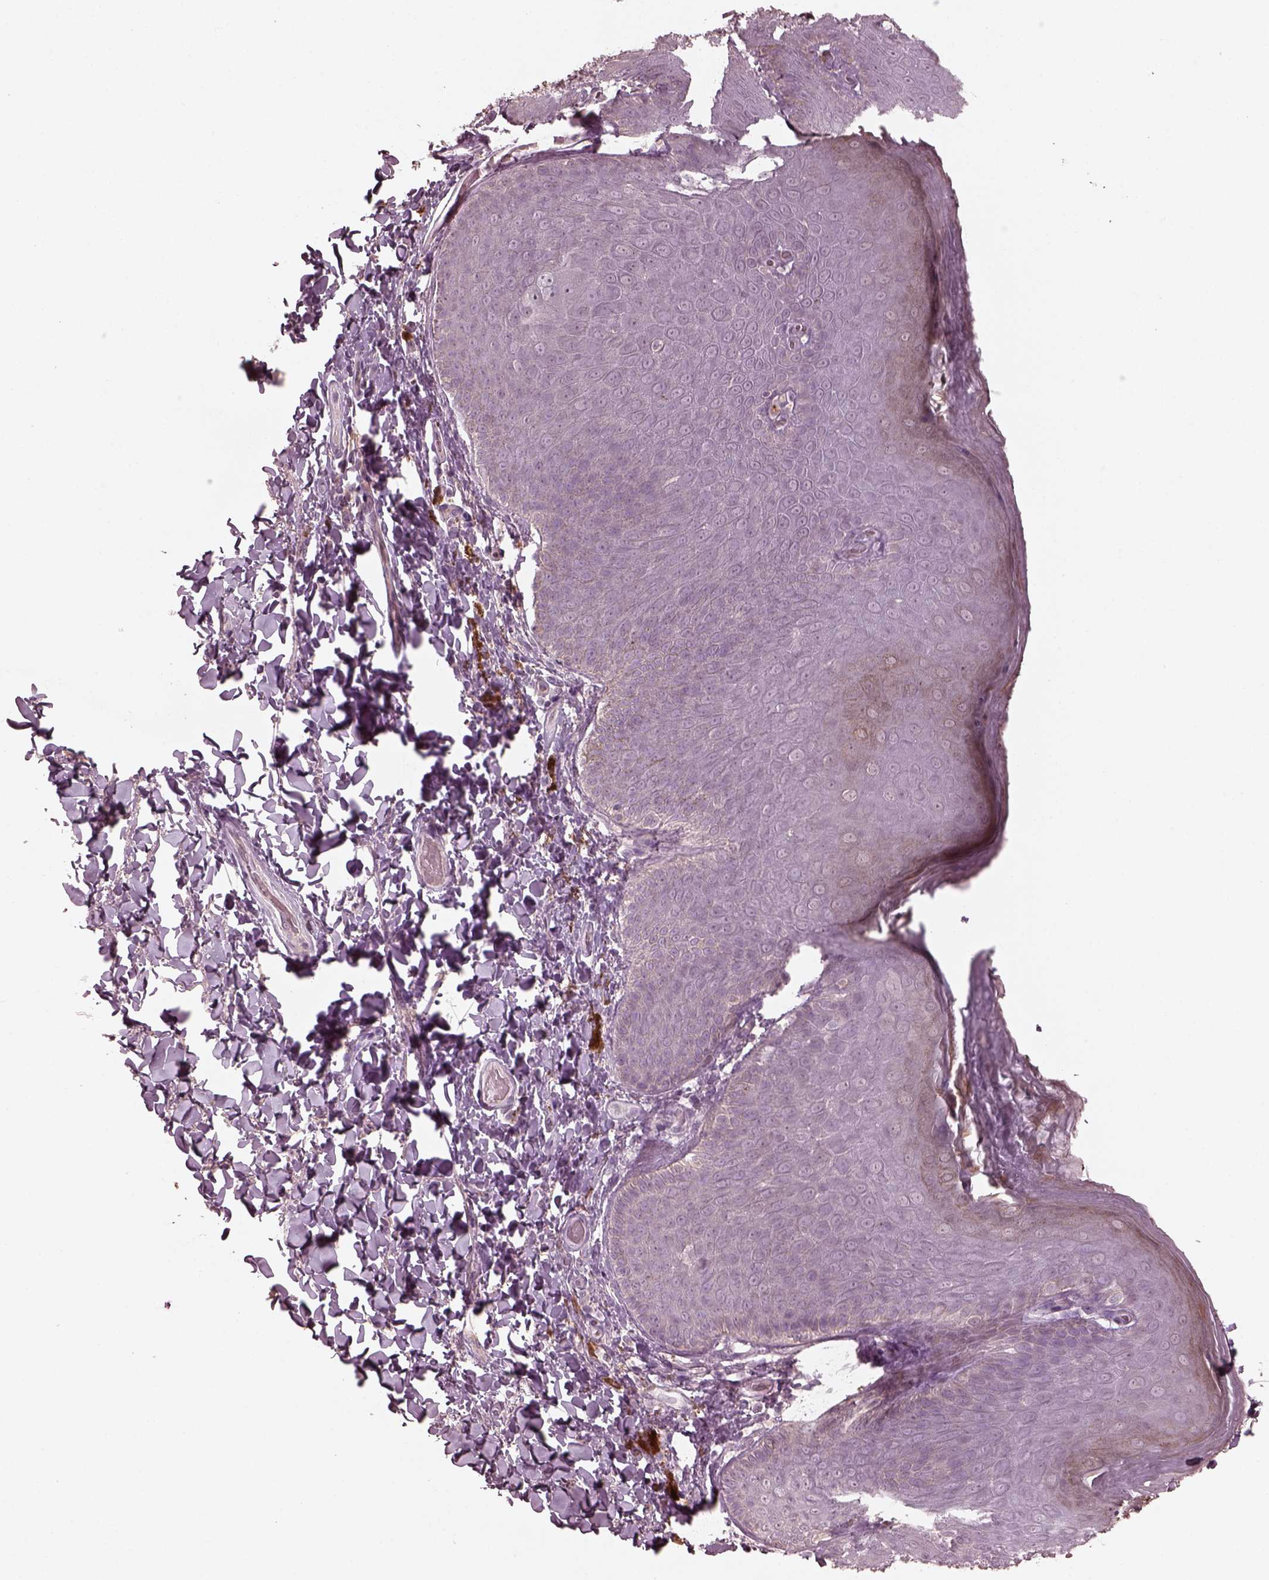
{"staining": {"intensity": "negative", "quantity": "none", "location": "none"}, "tissue": "skin", "cell_type": "Epidermal cells", "image_type": "normal", "snomed": [{"axis": "morphology", "description": "Normal tissue, NOS"}, {"axis": "topography", "description": "Anal"}], "caption": "This is a photomicrograph of immunohistochemistry staining of normal skin, which shows no staining in epidermal cells.", "gene": "VWA5B1", "patient": {"sex": "male", "age": 53}}